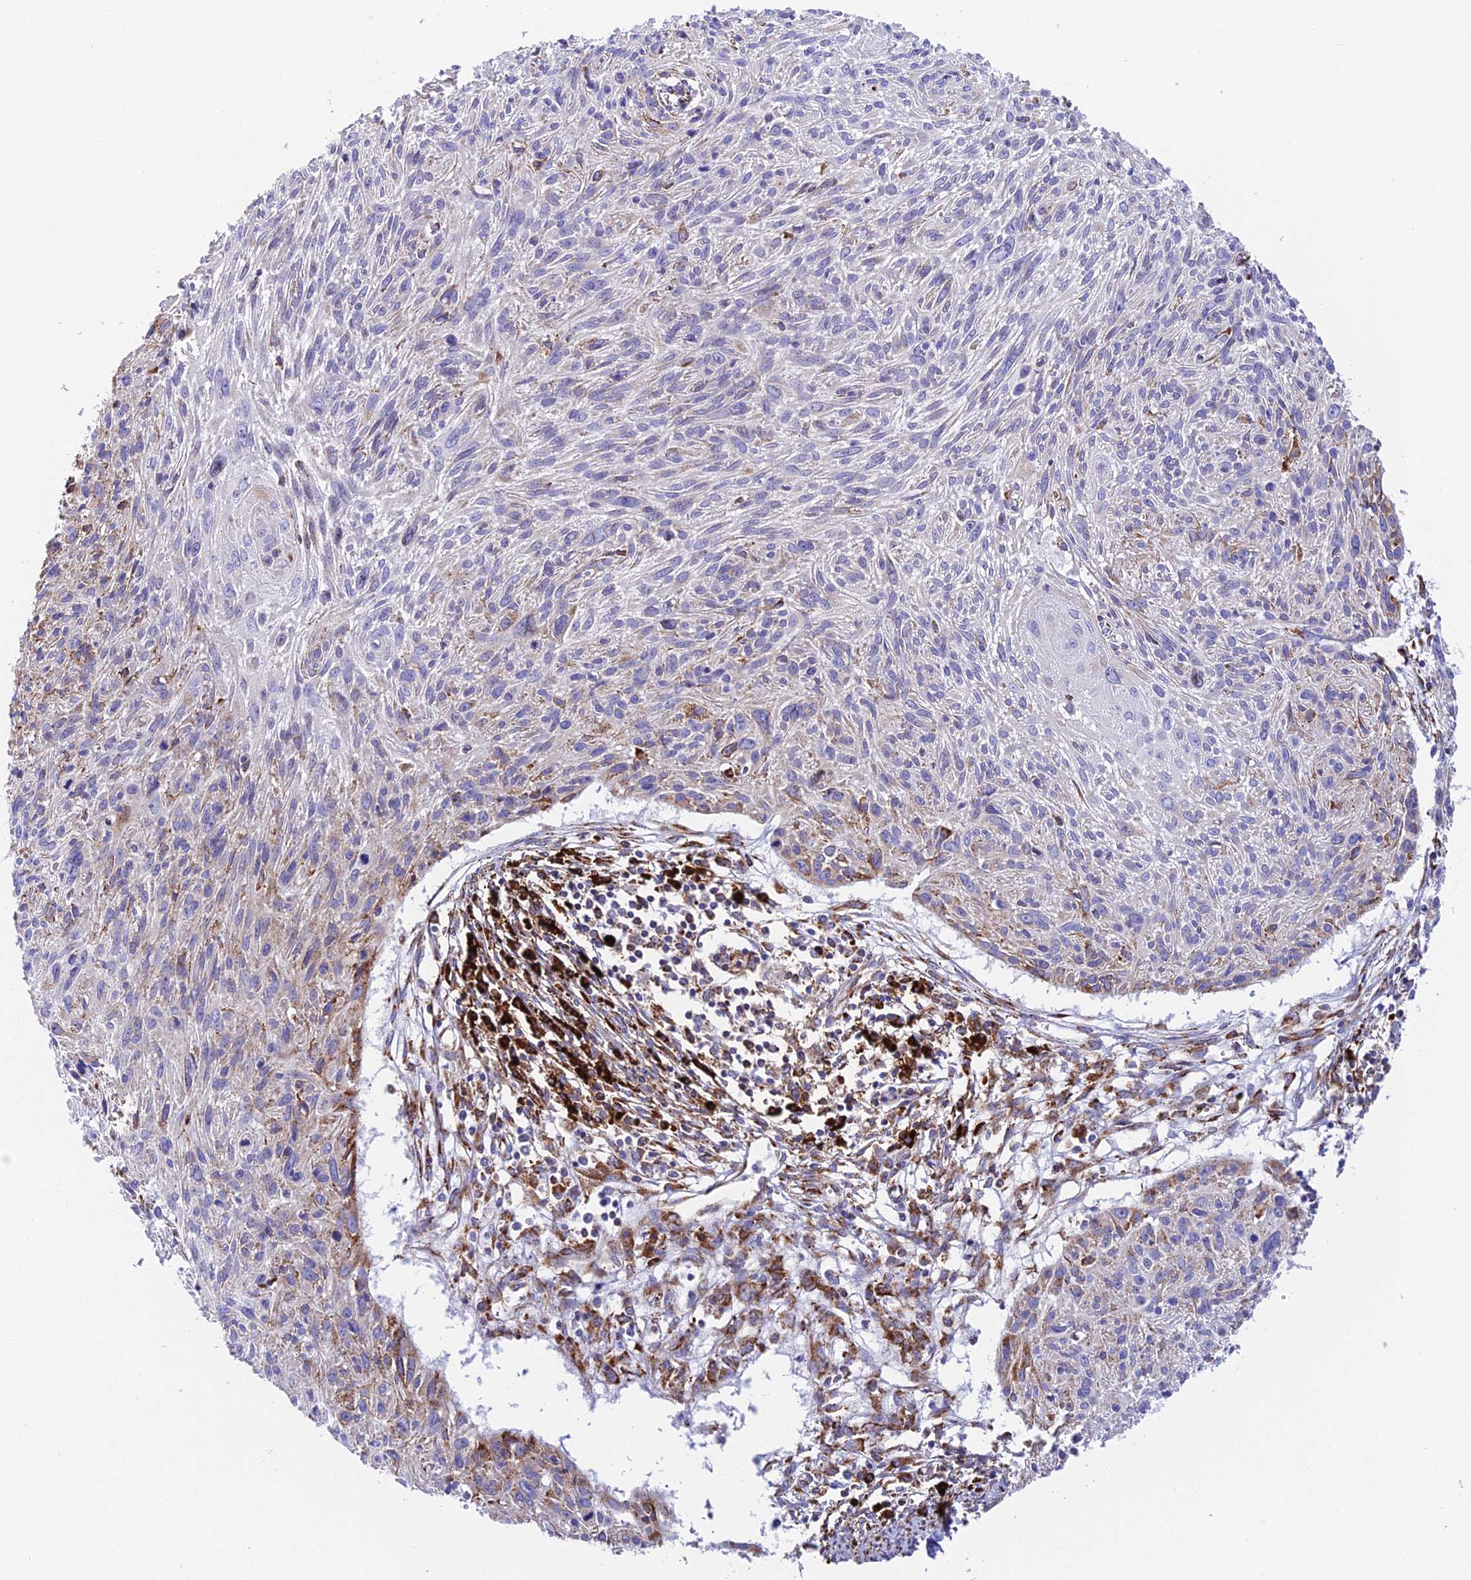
{"staining": {"intensity": "weak", "quantity": "<25%", "location": "cytoplasmic/membranous"}, "tissue": "cervical cancer", "cell_type": "Tumor cells", "image_type": "cancer", "snomed": [{"axis": "morphology", "description": "Squamous cell carcinoma, NOS"}, {"axis": "topography", "description": "Cervix"}], "caption": "This is an immunohistochemistry (IHC) histopathology image of cervical cancer. There is no positivity in tumor cells.", "gene": "TUBGCP6", "patient": {"sex": "female", "age": 51}}